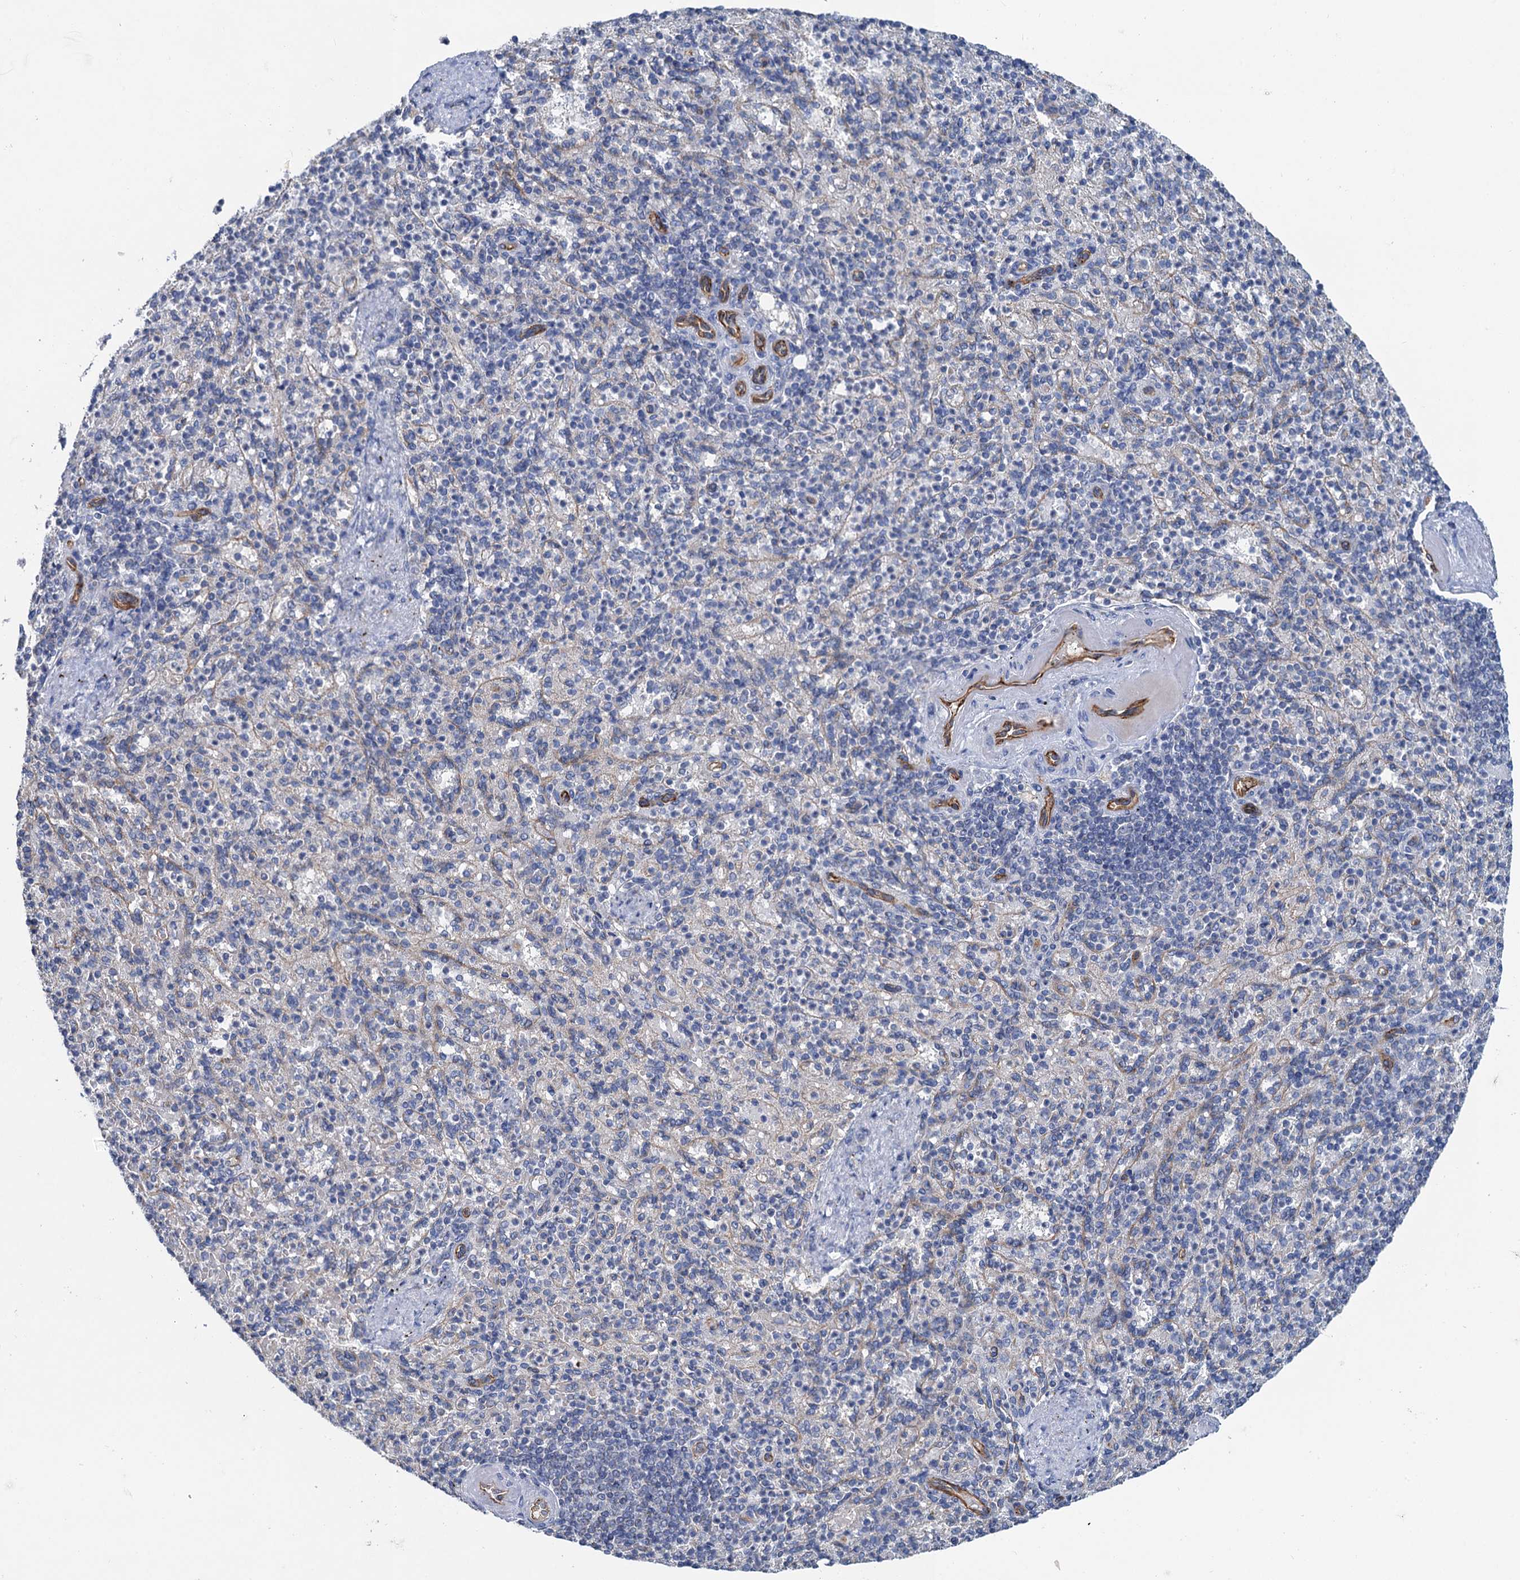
{"staining": {"intensity": "negative", "quantity": "none", "location": "none"}, "tissue": "spleen", "cell_type": "Cells in red pulp", "image_type": "normal", "snomed": [{"axis": "morphology", "description": "Normal tissue, NOS"}, {"axis": "topography", "description": "Spleen"}], "caption": "DAB immunohistochemical staining of unremarkable human spleen displays no significant staining in cells in red pulp.", "gene": "PLLP", "patient": {"sex": "female", "age": 74}}